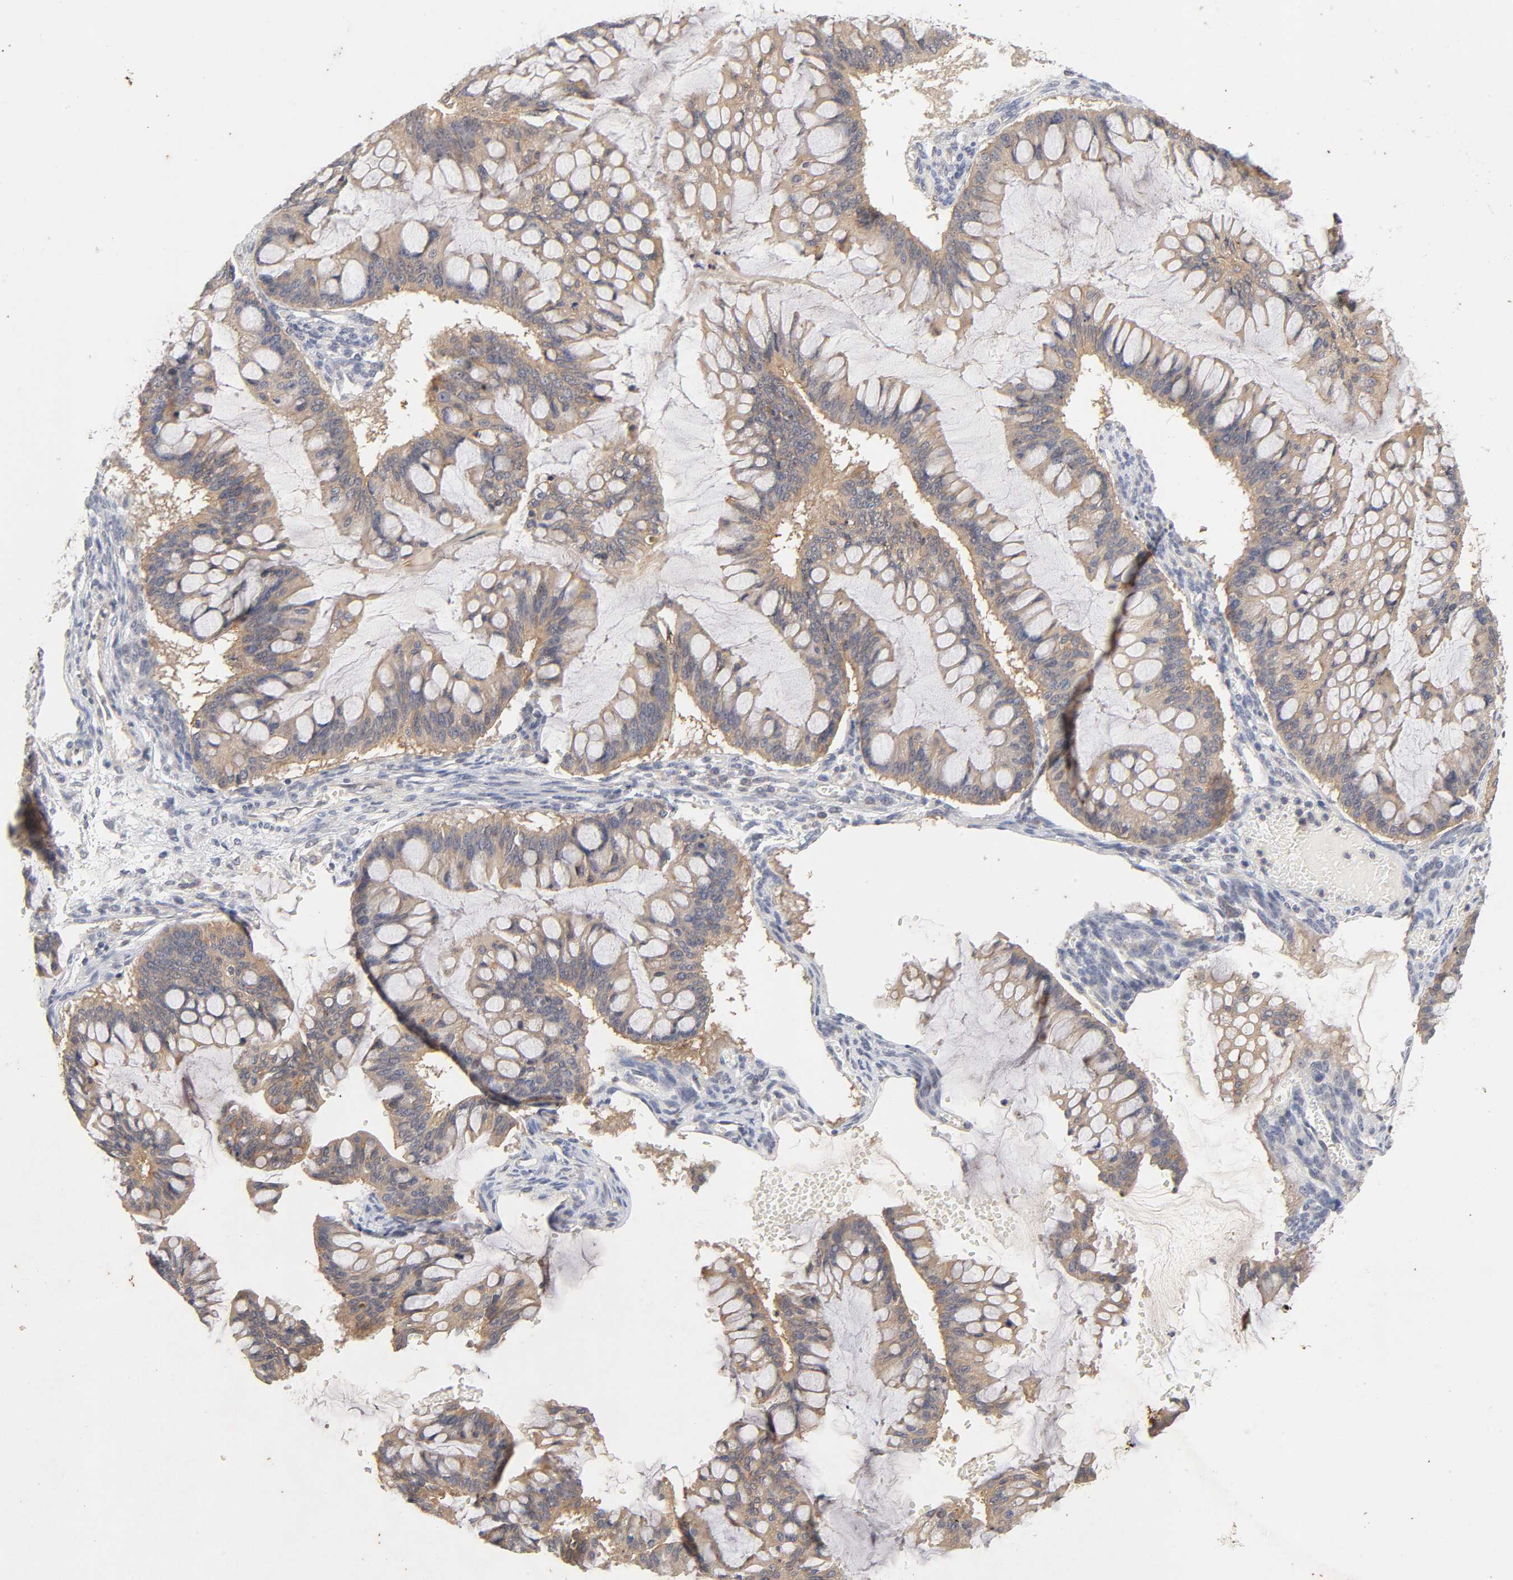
{"staining": {"intensity": "weak", "quantity": ">75%", "location": "cytoplasmic/membranous"}, "tissue": "ovarian cancer", "cell_type": "Tumor cells", "image_type": "cancer", "snomed": [{"axis": "morphology", "description": "Cystadenocarcinoma, mucinous, NOS"}, {"axis": "topography", "description": "Ovary"}], "caption": "IHC (DAB) staining of ovarian mucinous cystadenocarcinoma displays weak cytoplasmic/membranous protein staining in approximately >75% of tumor cells.", "gene": "CXADR", "patient": {"sex": "female", "age": 73}}